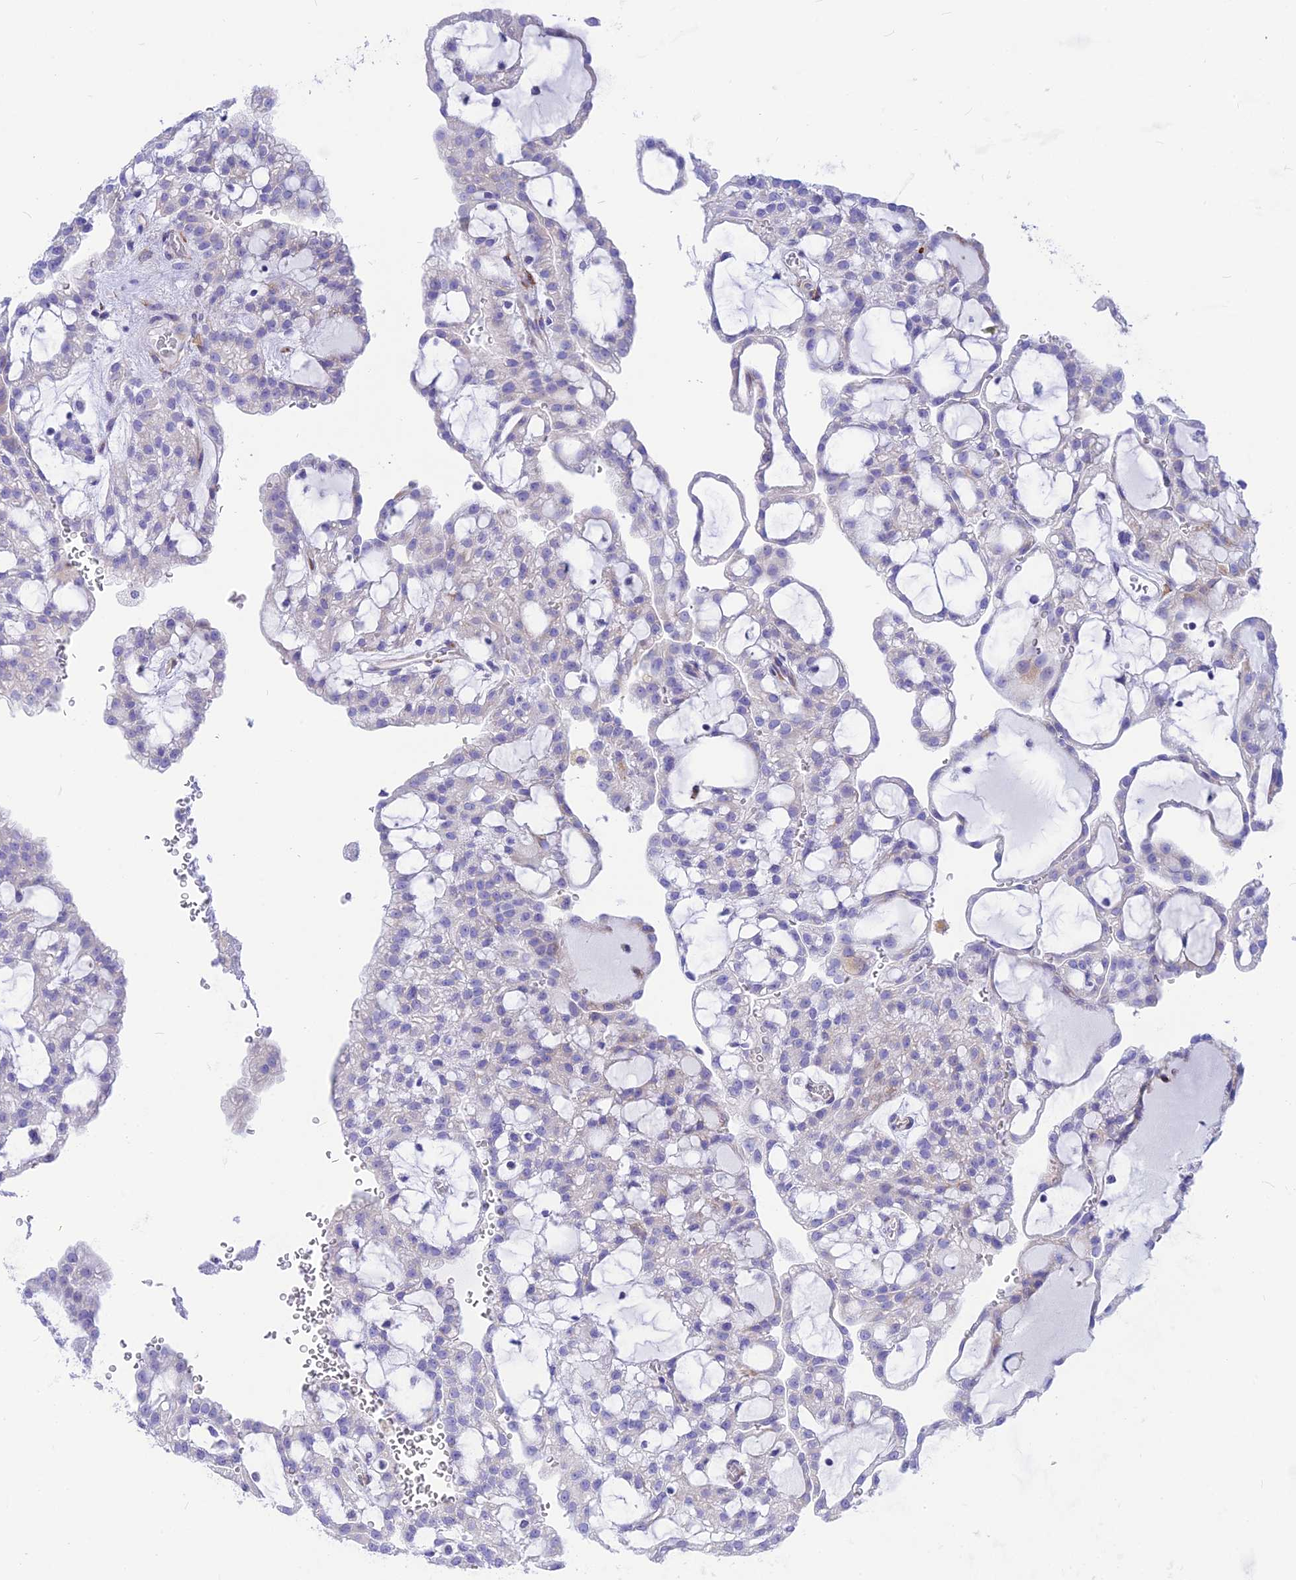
{"staining": {"intensity": "negative", "quantity": "none", "location": "none"}, "tissue": "renal cancer", "cell_type": "Tumor cells", "image_type": "cancer", "snomed": [{"axis": "morphology", "description": "Adenocarcinoma, NOS"}, {"axis": "topography", "description": "Kidney"}], "caption": "This is an IHC histopathology image of renal cancer. There is no positivity in tumor cells.", "gene": "CNOT6", "patient": {"sex": "male", "age": 63}}